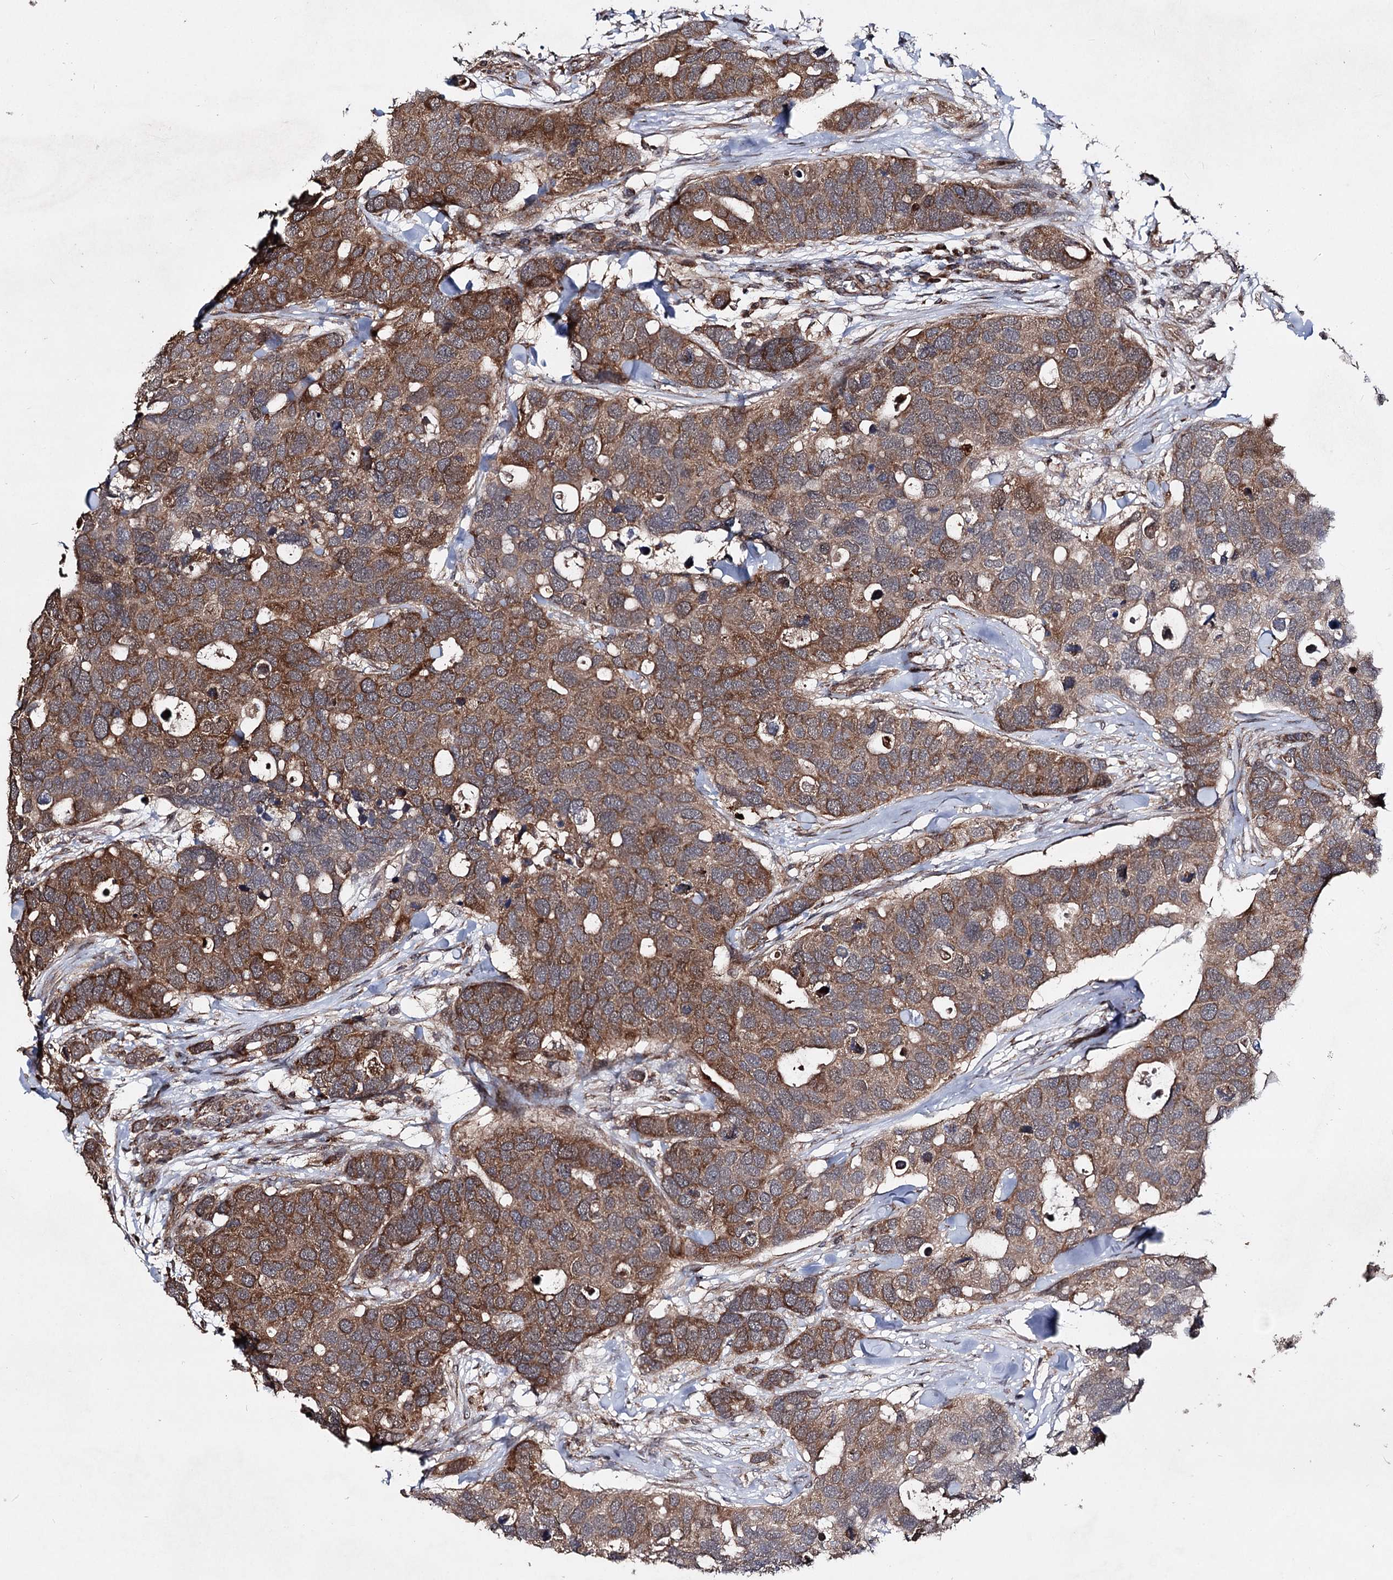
{"staining": {"intensity": "moderate", "quantity": ">75%", "location": "cytoplasmic/membranous"}, "tissue": "breast cancer", "cell_type": "Tumor cells", "image_type": "cancer", "snomed": [{"axis": "morphology", "description": "Duct carcinoma"}, {"axis": "topography", "description": "Breast"}], "caption": "A high-resolution micrograph shows immunohistochemistry (IHC) staining of breast cancer (invasive ductal carcinoma), which displays moderate cytoplasmic/membranous expression in approximately >75% of tumor cells.", "gene": "MINDY3", "patient": {"sex": "female", "age": 83}}